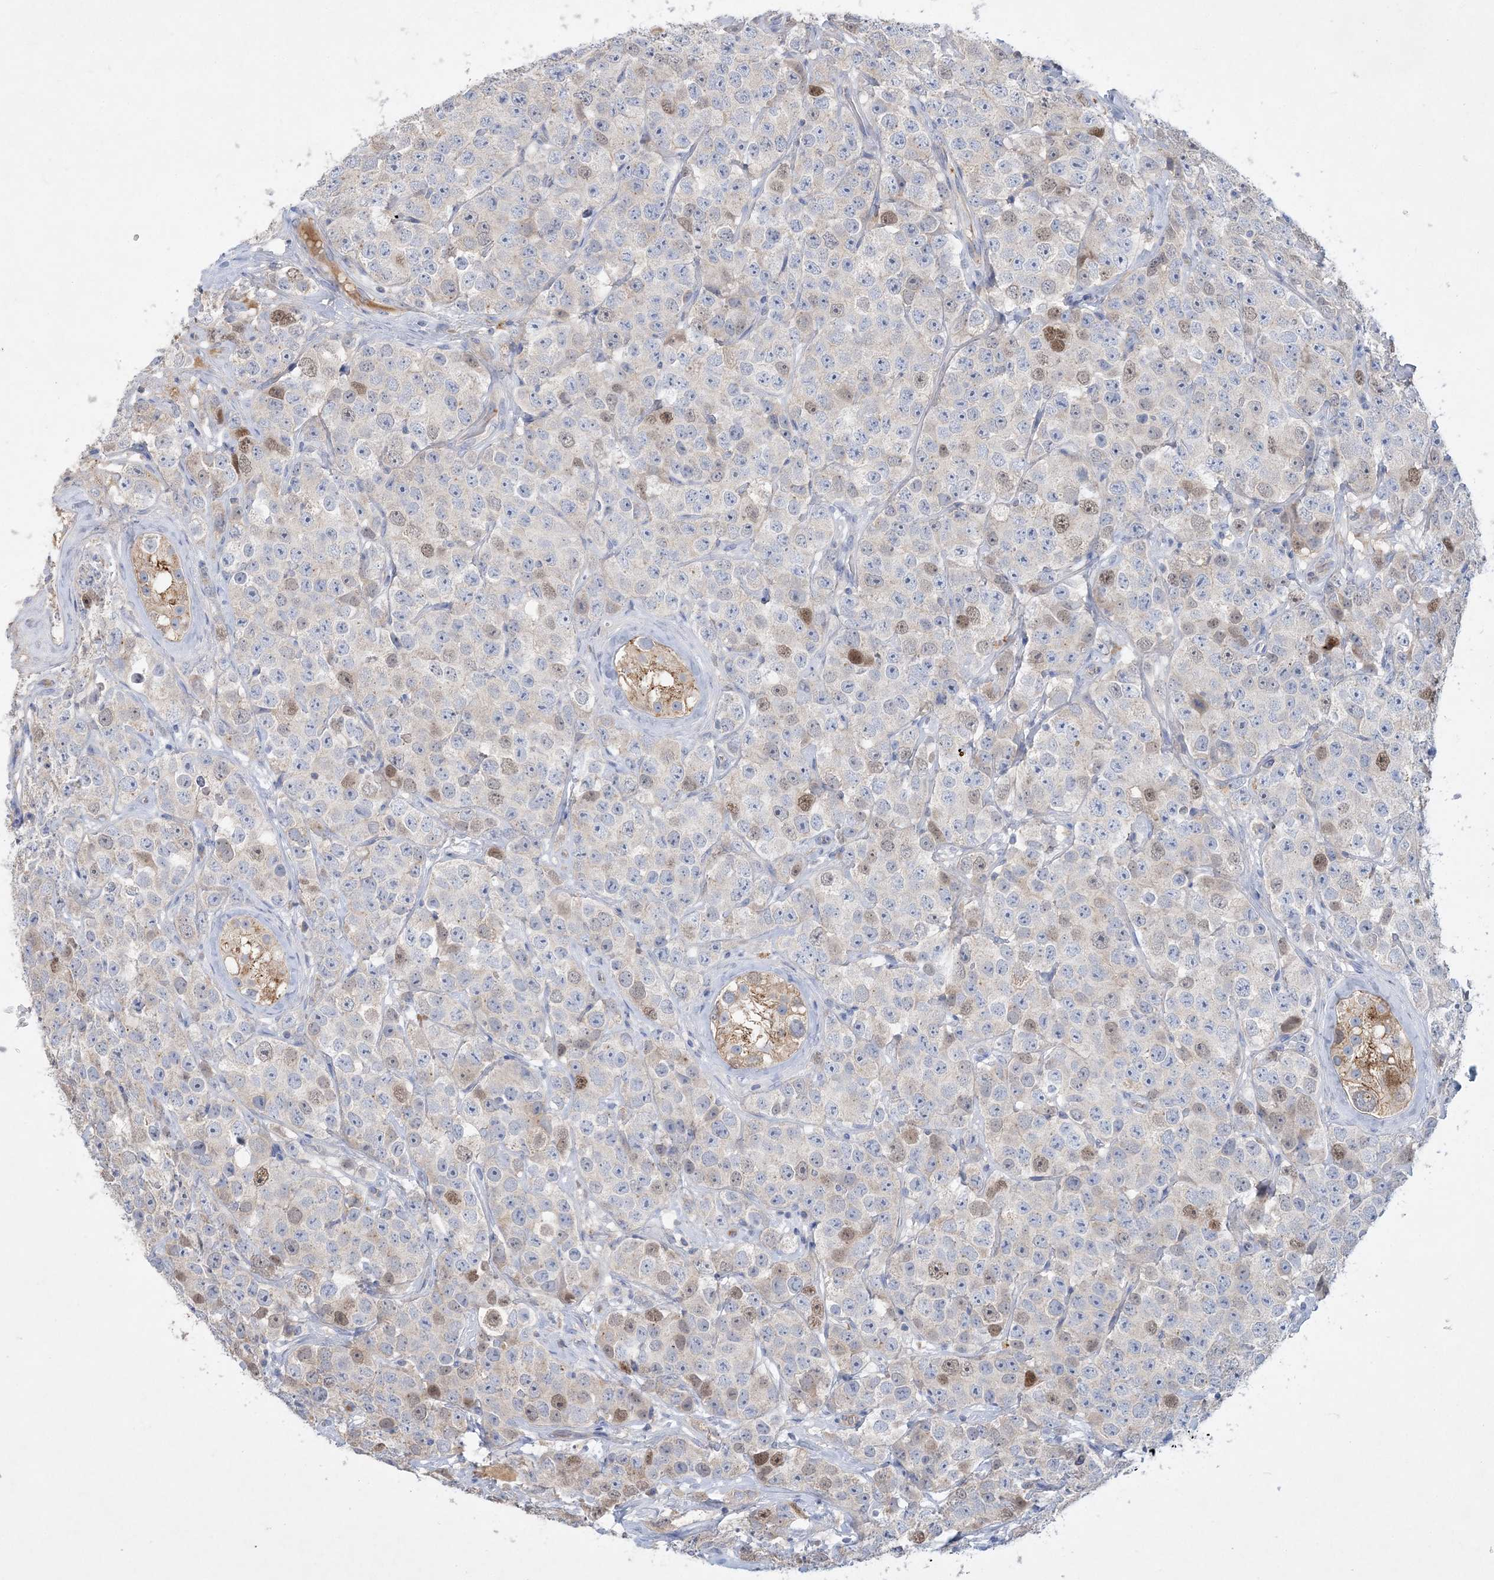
{"staining": {"intensity": "moderate", "quantity": "<25%", "location": "nuclear"}, "tissue": "testis cancer", "cell_type": "Tumor cells", "image_type": "cancer", "snomed": [{"axis": "morphology", "description": "Seminoma, NOS"}, {"axis": "topography", "description": "Testis"}], "caption": "An IHC micrograph of tumor tissue is shown. Protein staining in brown shows moderate nuclear positivity in testis seminoma within tumor cells.", "gene": "ADCK2", "patient": {"sex": "male", "age": 28}}